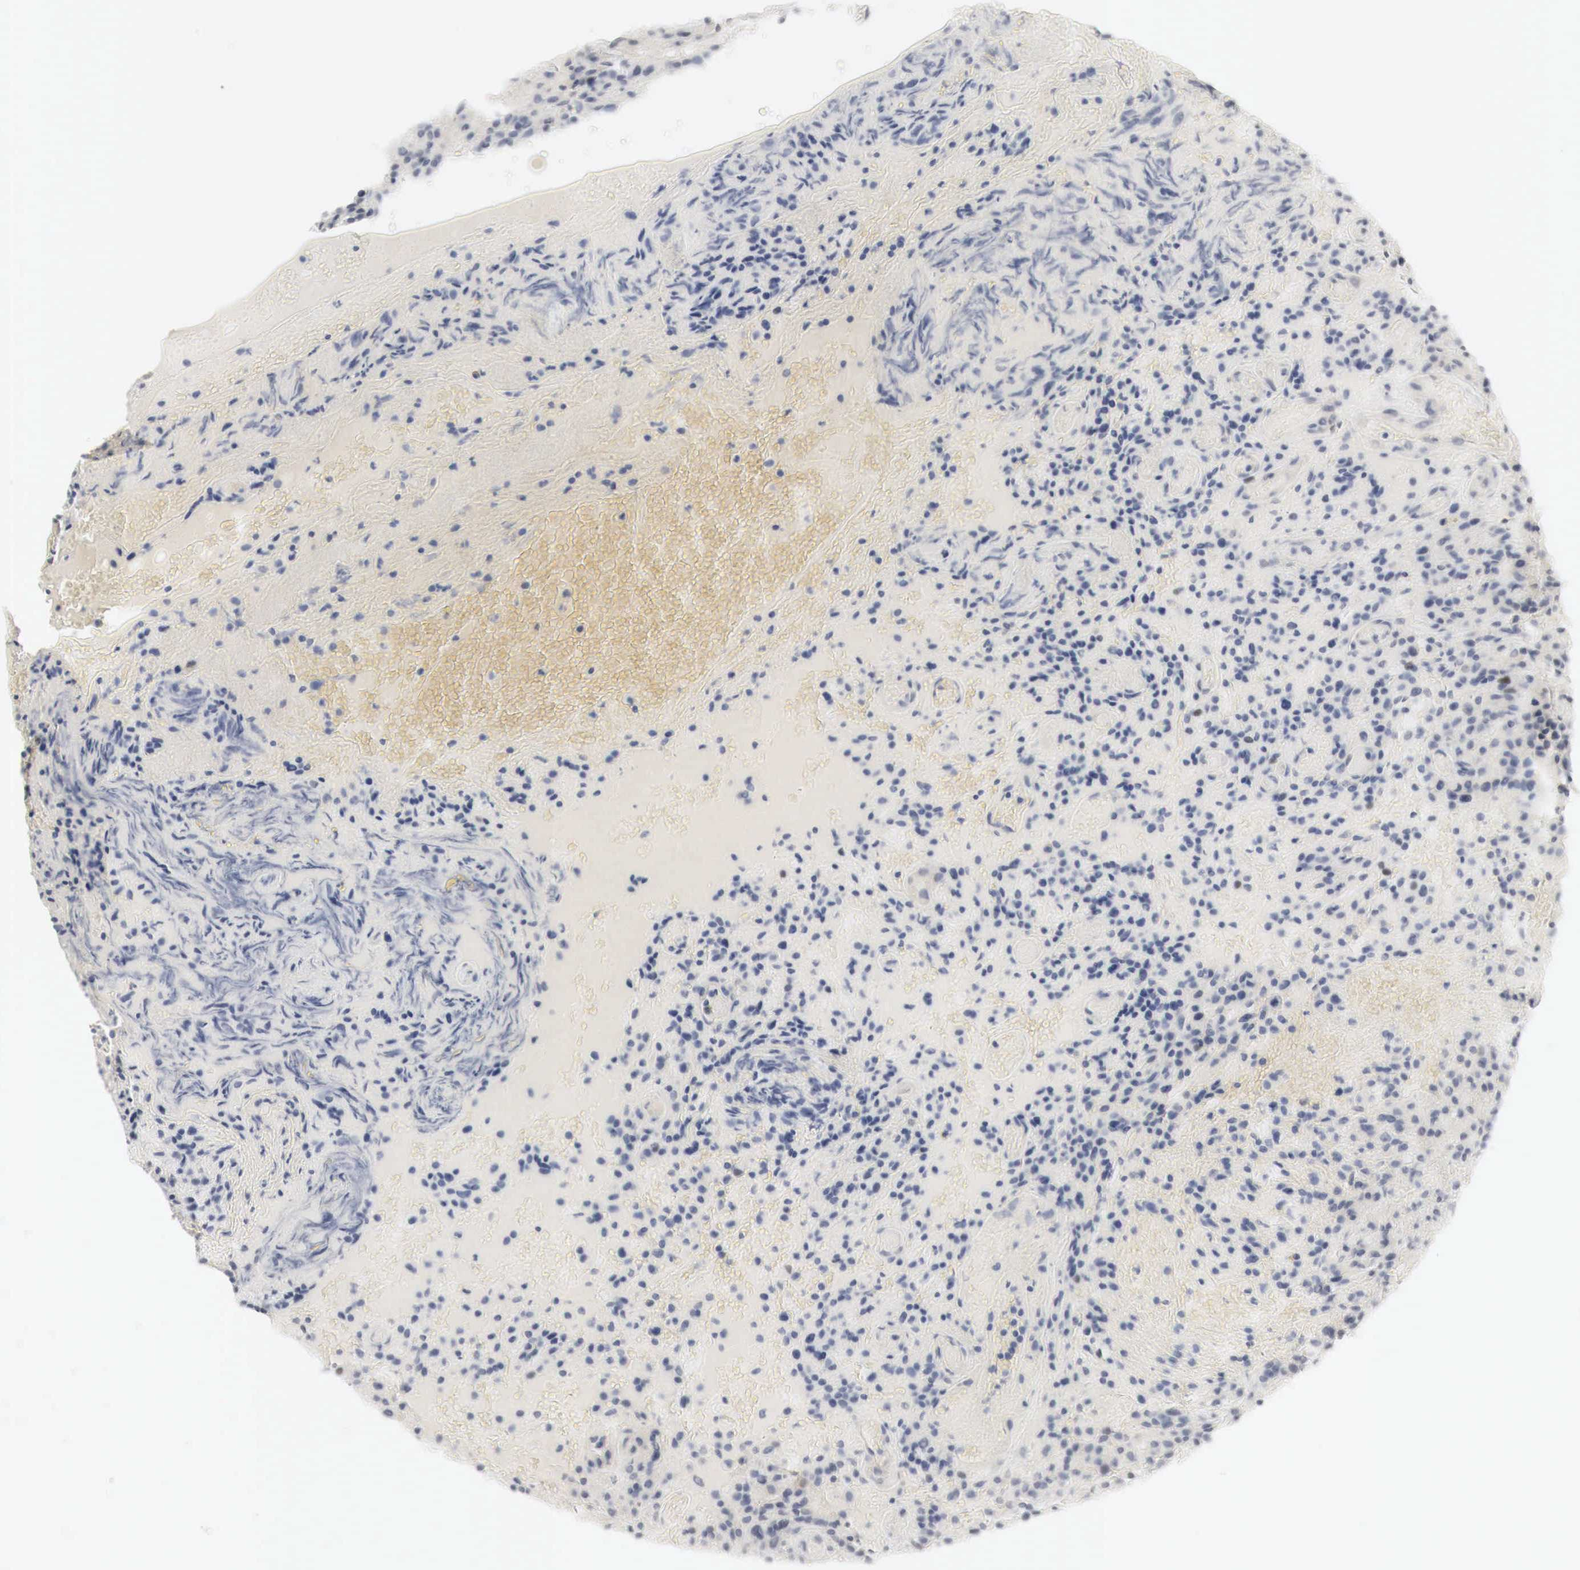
{"staining": {"intensity": "negative", "quantity": "none", "location": "none"}, "tissue": "glioma", "cell_type": "Tumor cells", "image_type": "cancer", "snomed": [{"axis": "morphology", "description": "Glioma, malignant, High grade"}, {"axis": "topography", "description": "Brain"}], "caption": "Tumor cells show no significant expression in glioma. (DAB IHC, high magnification).", "gene": "TP63", "patient": {"sex": "female", "age": 13}}